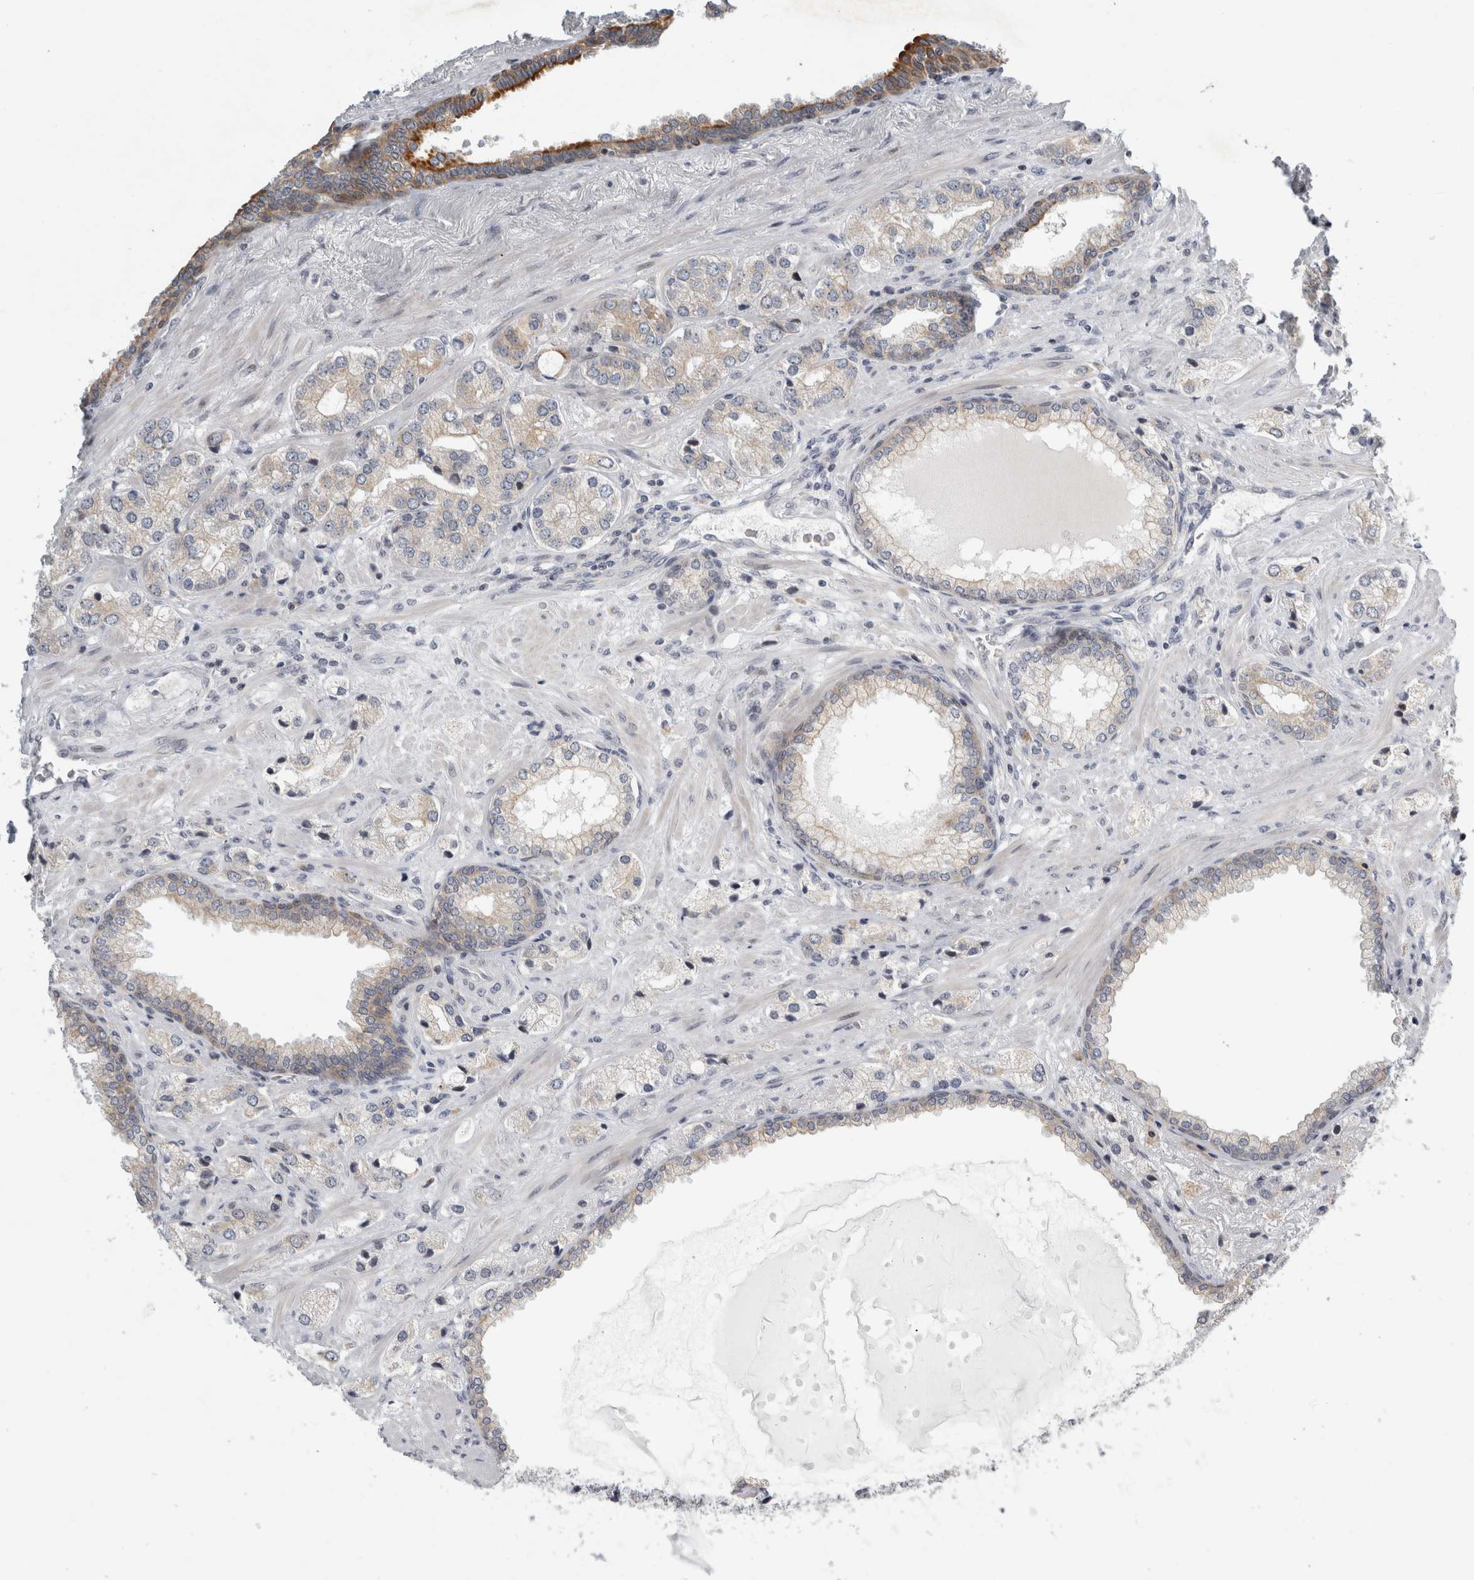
{"staining": {"intensity": "negative", "quantity": "none", "location": "none"}, "tissue": "prostate cancer", "cell_type": "Tumor cells", "image_type": "cancer", "snomed": [{"axis": "morphology", "description": "Adenocarcinoma, High grade"}, {"axis": "topography", "description": "Prostate"}], "caption": "The photomicrograph shows no staining of tumor cells in high-grade adenocarcinoma (prostate). Brightfield microscopy of IHC stained with DAB (brown) and hematoxylin (blue), captured at high magnification.", "gene": "UTP25", "patient": {"sex": "male", "age": 66}}